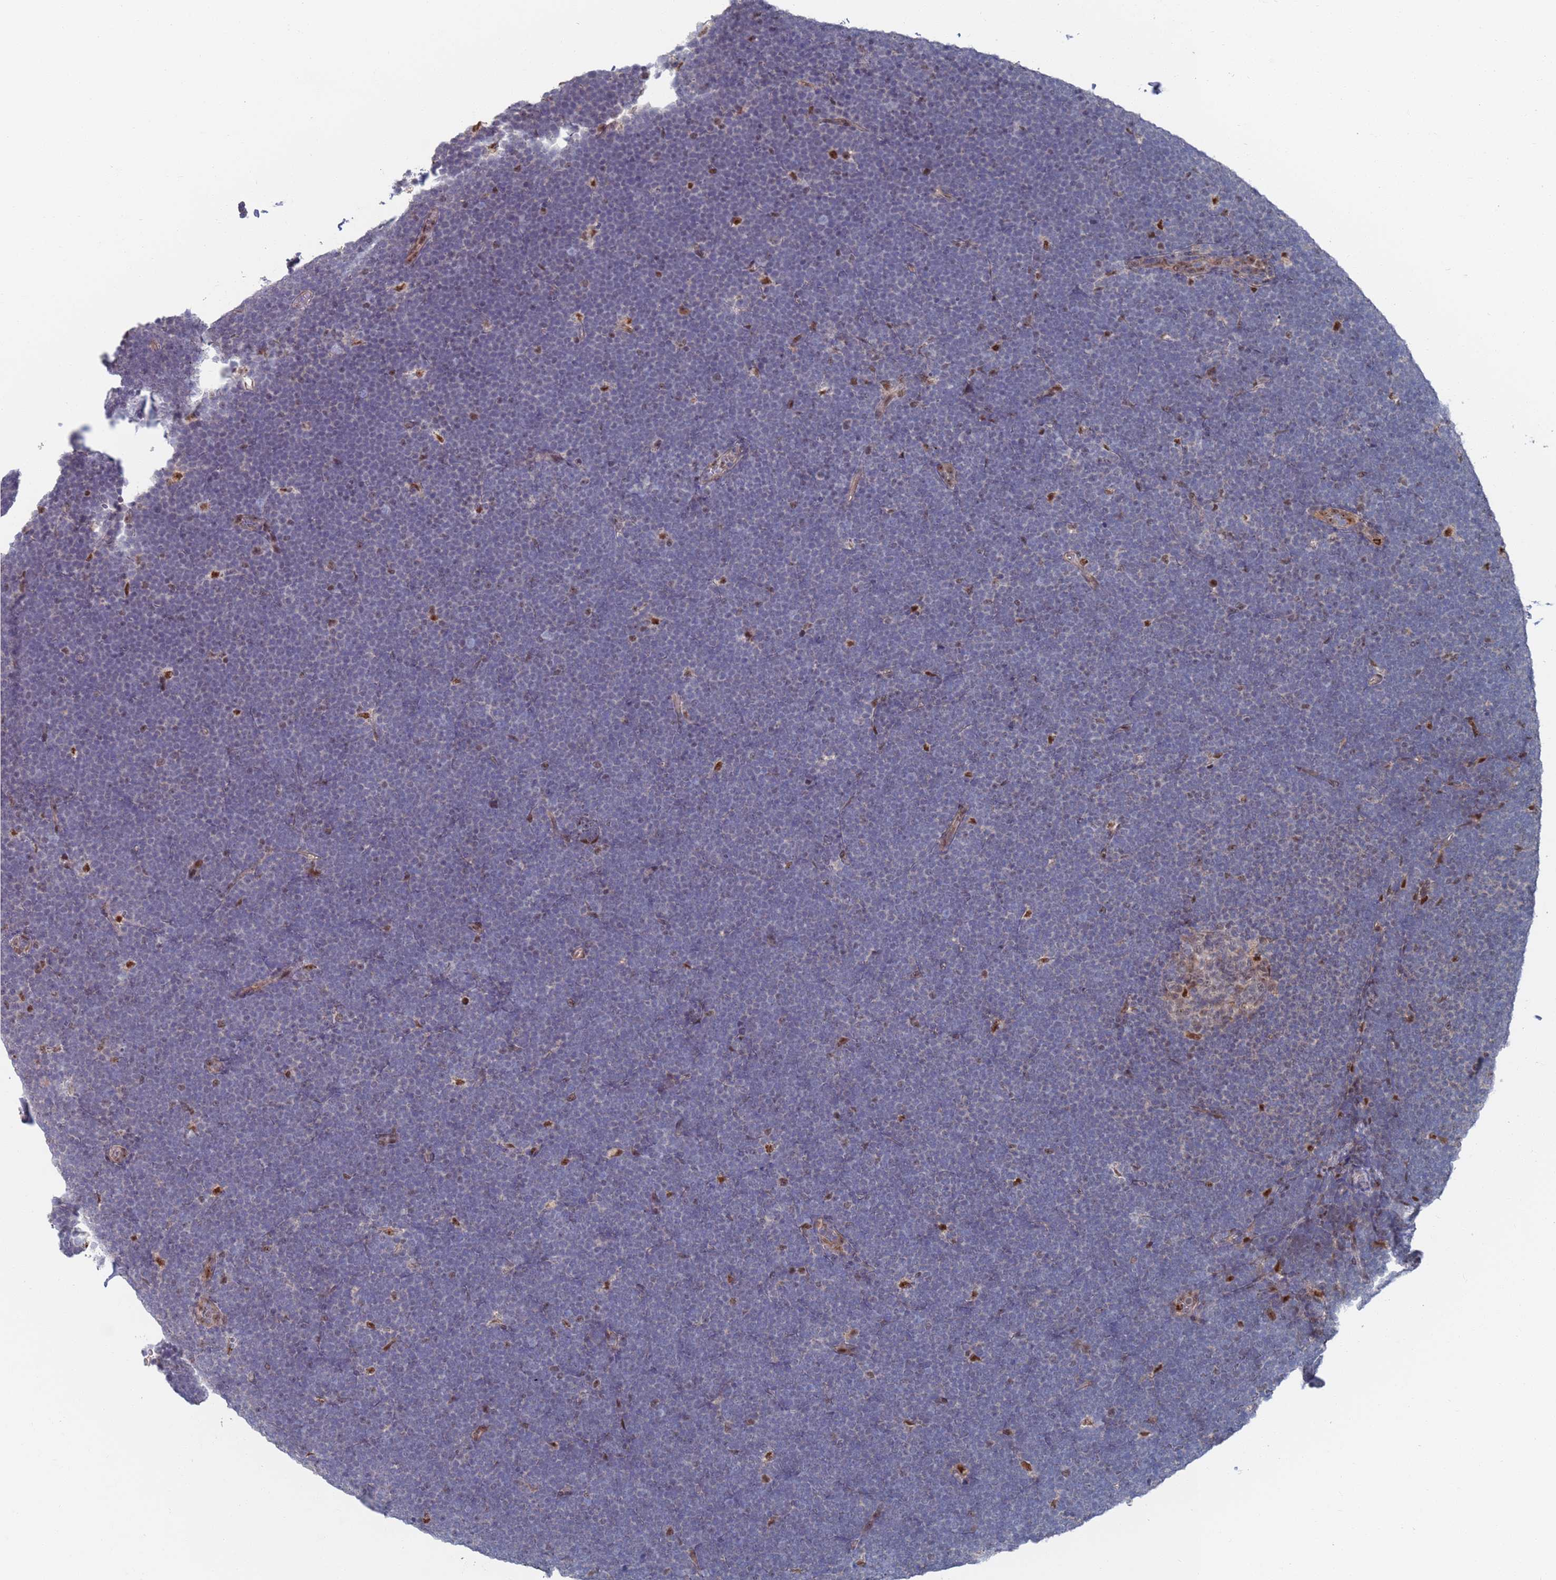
{"staining": {"intensity": "negative", "quantity": "none", "location": "none"}, "tissue": "lymphoma", "cell_type": "Tumor cells", "image_type": "cancer", "snomed": [{"axis": "morphology", "description": "Malignant lymphoma, non-Hodgkin's type, High grade"}, {"axis": "topography", "description": "Lymph node"}], "caption": "Immunohistochemistry (IHC) image of human high-grade malignant lymphoma, non-Hodgkin's type stained for a protein (brown), which reveals no expression in tumor cells.", "gene": "RPP25", "patient": {"sex": "male", "age": 13}}